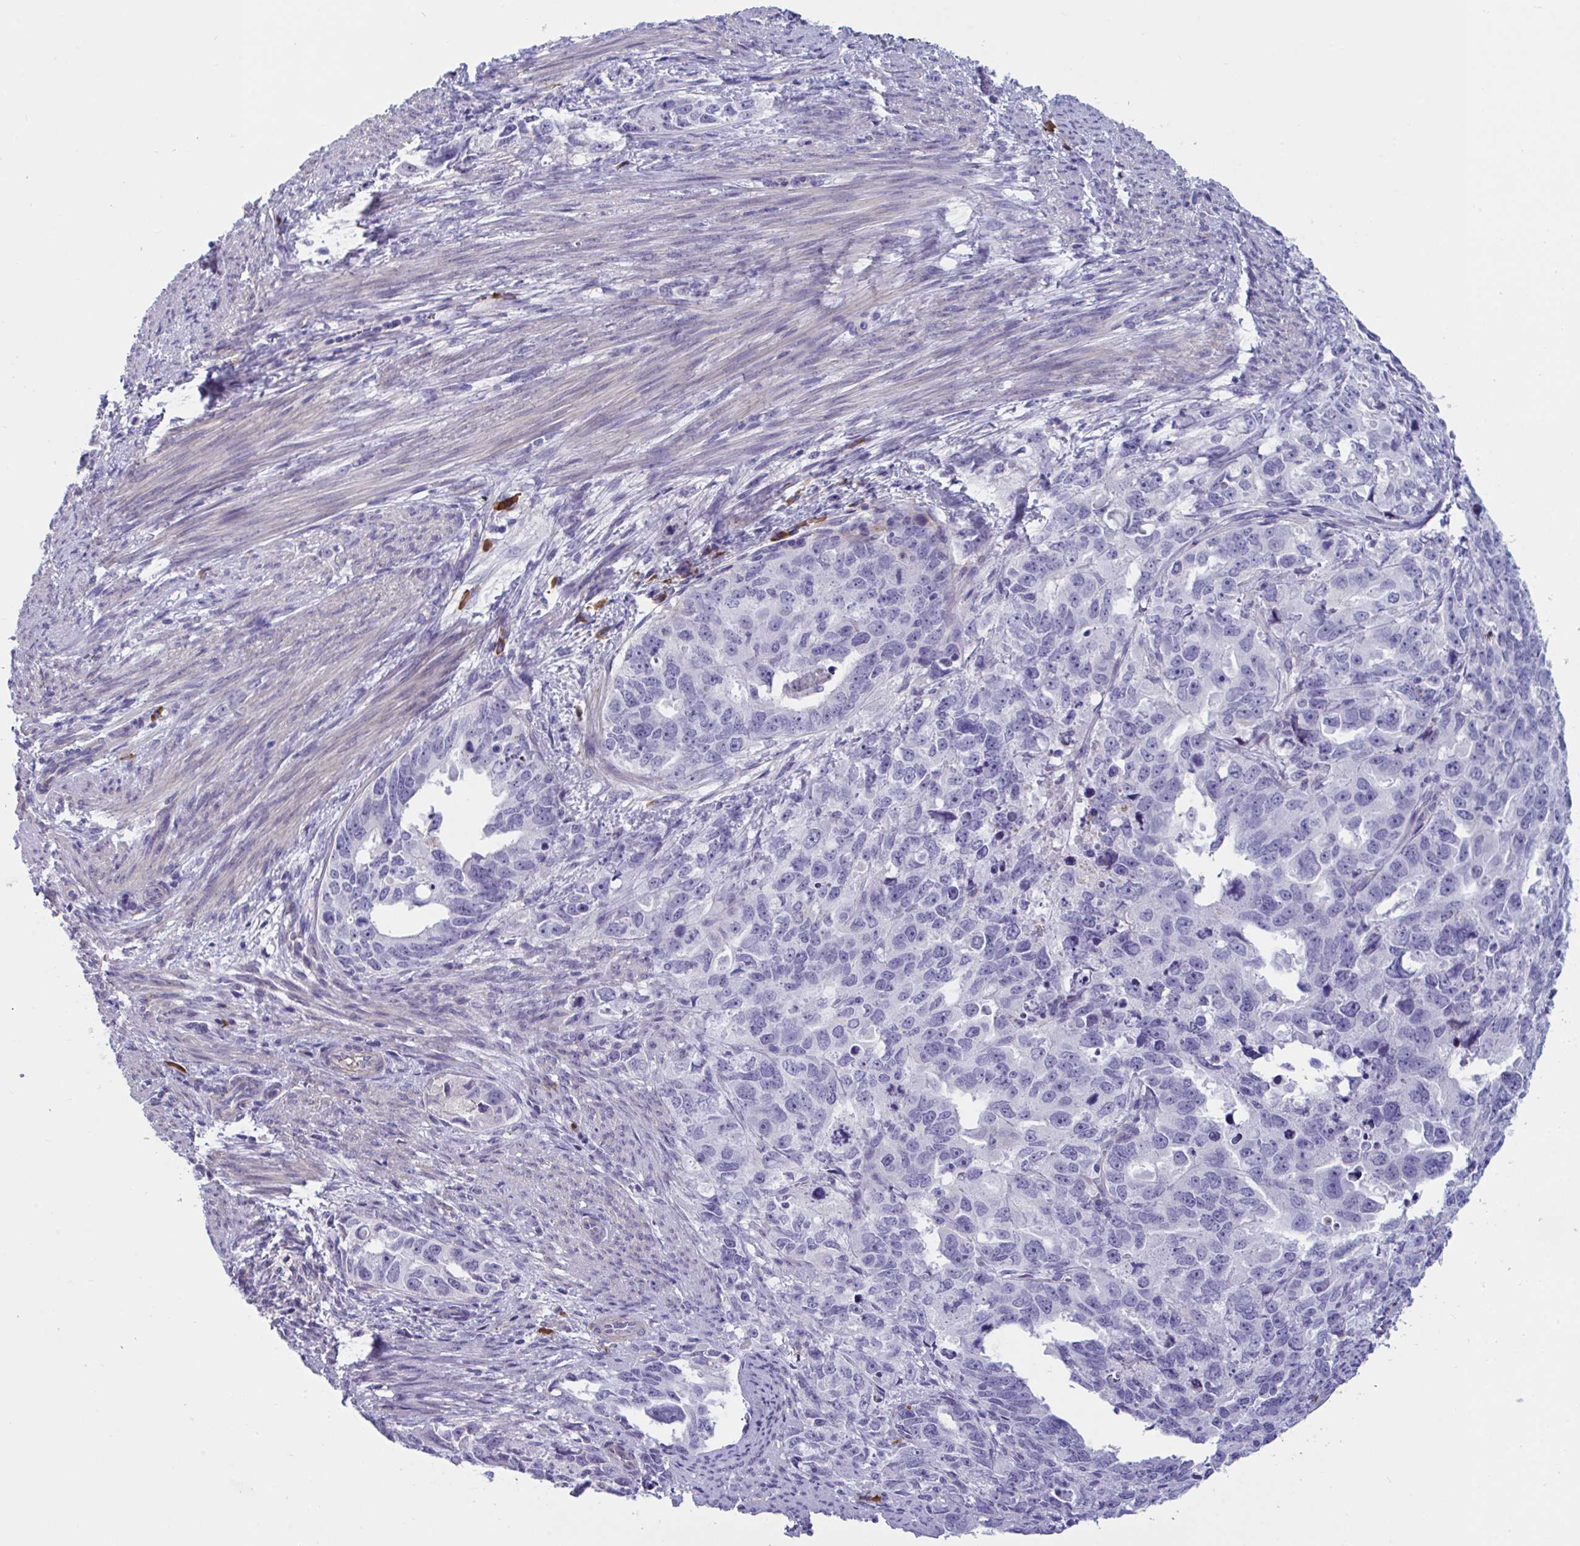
{"staining": {"intensity": "negative", "quantity": "none", "location": "none"}, "tissue": "endometrial cancer", "cell_type": "Tumor cells", "image_type": "cancer", "snomed": [{"axis": "morphology", "description": "Adenocarcinoma, NOS"}, {"axis": "topography", "description": "Endometrium"}], "caption": "Immunohistochemistry photomicrograph of neoplastic tissue: endometrial cancer (adenocarcinoma) stained with DAB shows no significant protein staining in tumor cells.", "gene": "MS4A14", "patient": {"sex": "female", "age": 65}}